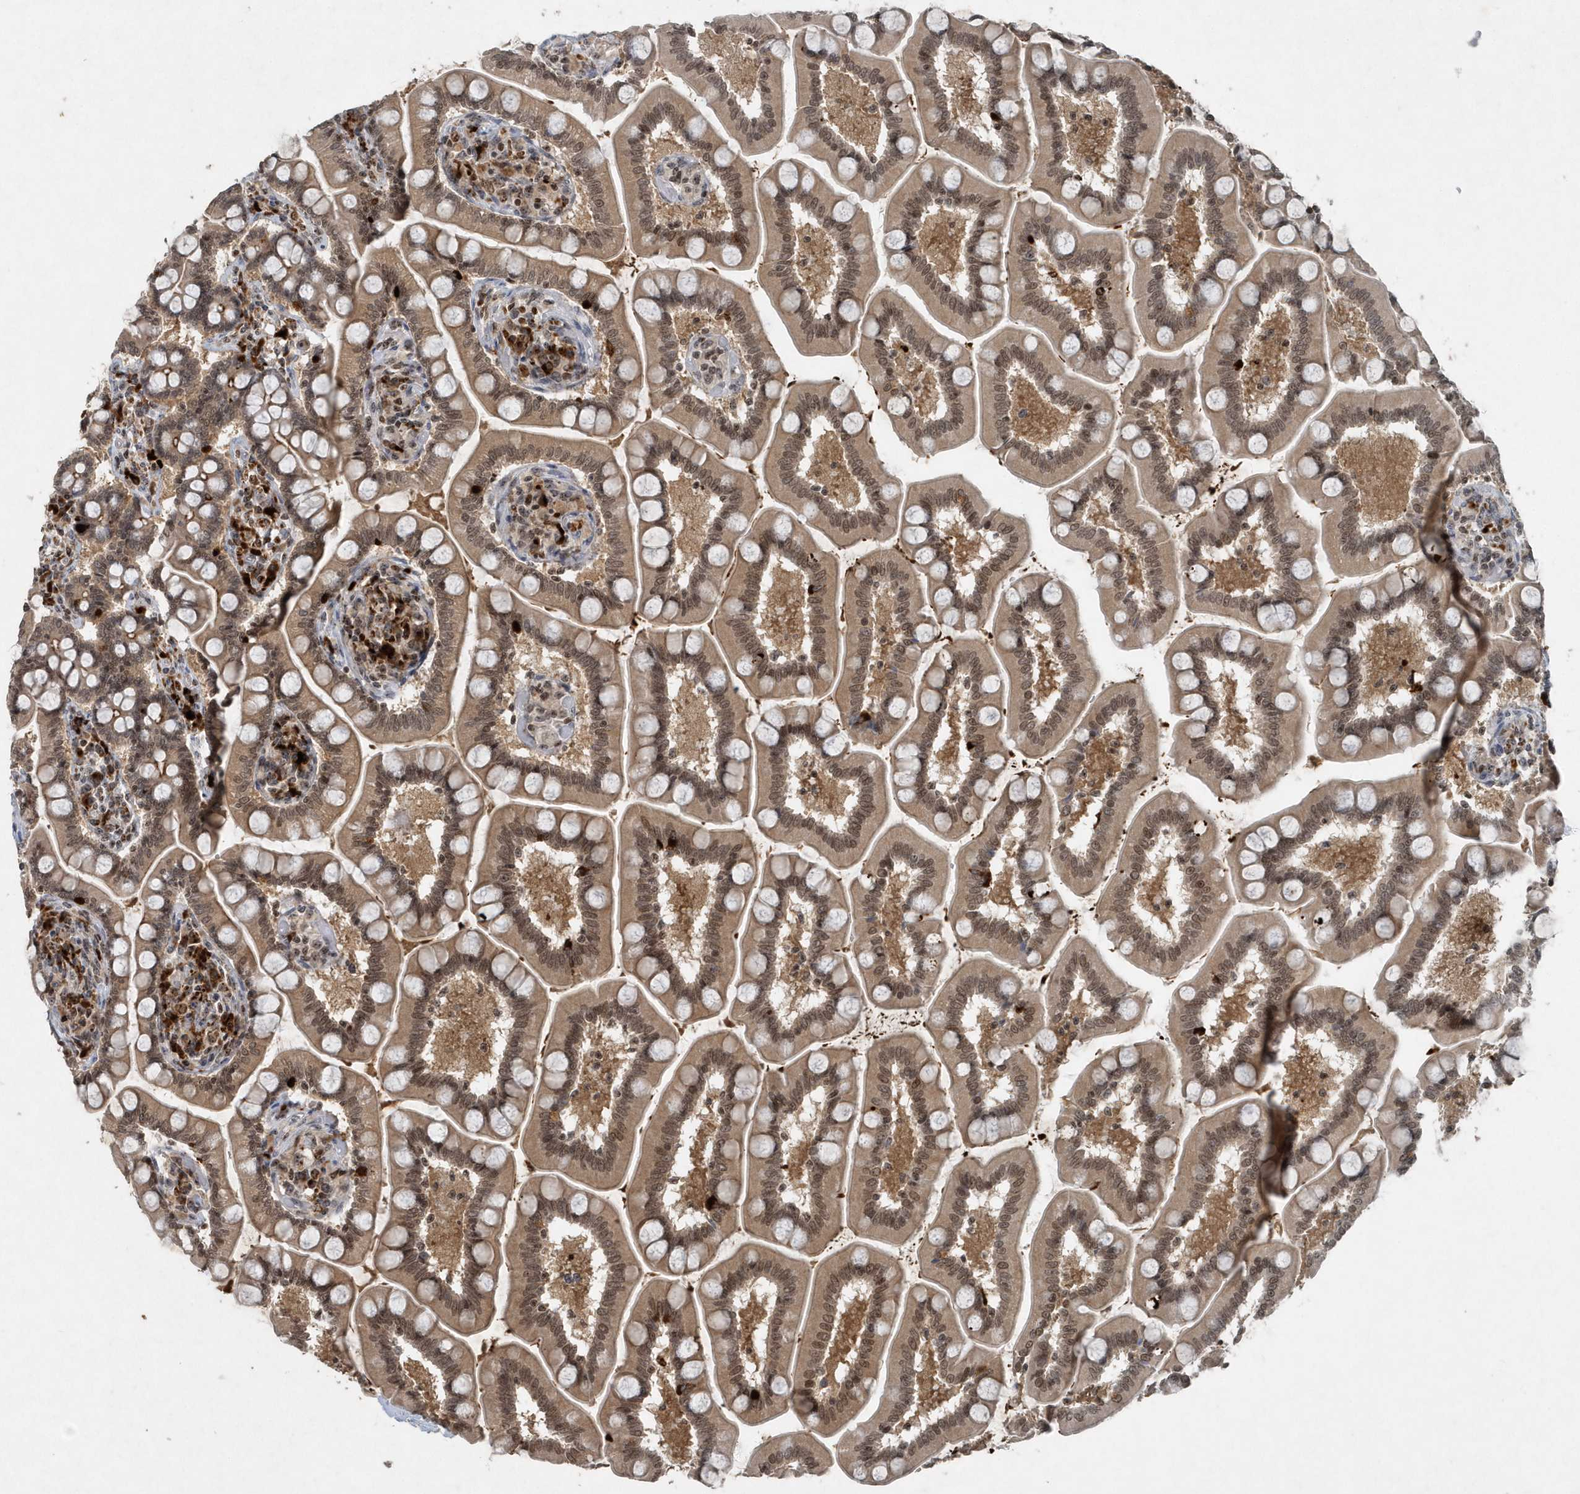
{"staining": {"intensity": "moderate", "quantity": ">75%", "location": "cytoplasmic/membranous,nuclear"}, "tissue": "small intestine", "cell_type": "Glandular cells", "image_type": "normal", "snomed": [{"axis": "morphology", "description": "Normal tissue, NOS"}, {"axis": "topography", "description": "Small intestine"}], "caption": "DAB immunohistochemical staining of unremarkable human small intestine shows moderate cytoplasmic/membranous,nuclear protein expression in approximately >75% of glandular cells.", "gene": "QTRT2", "patient": {"sex": "female", "age": 64}}